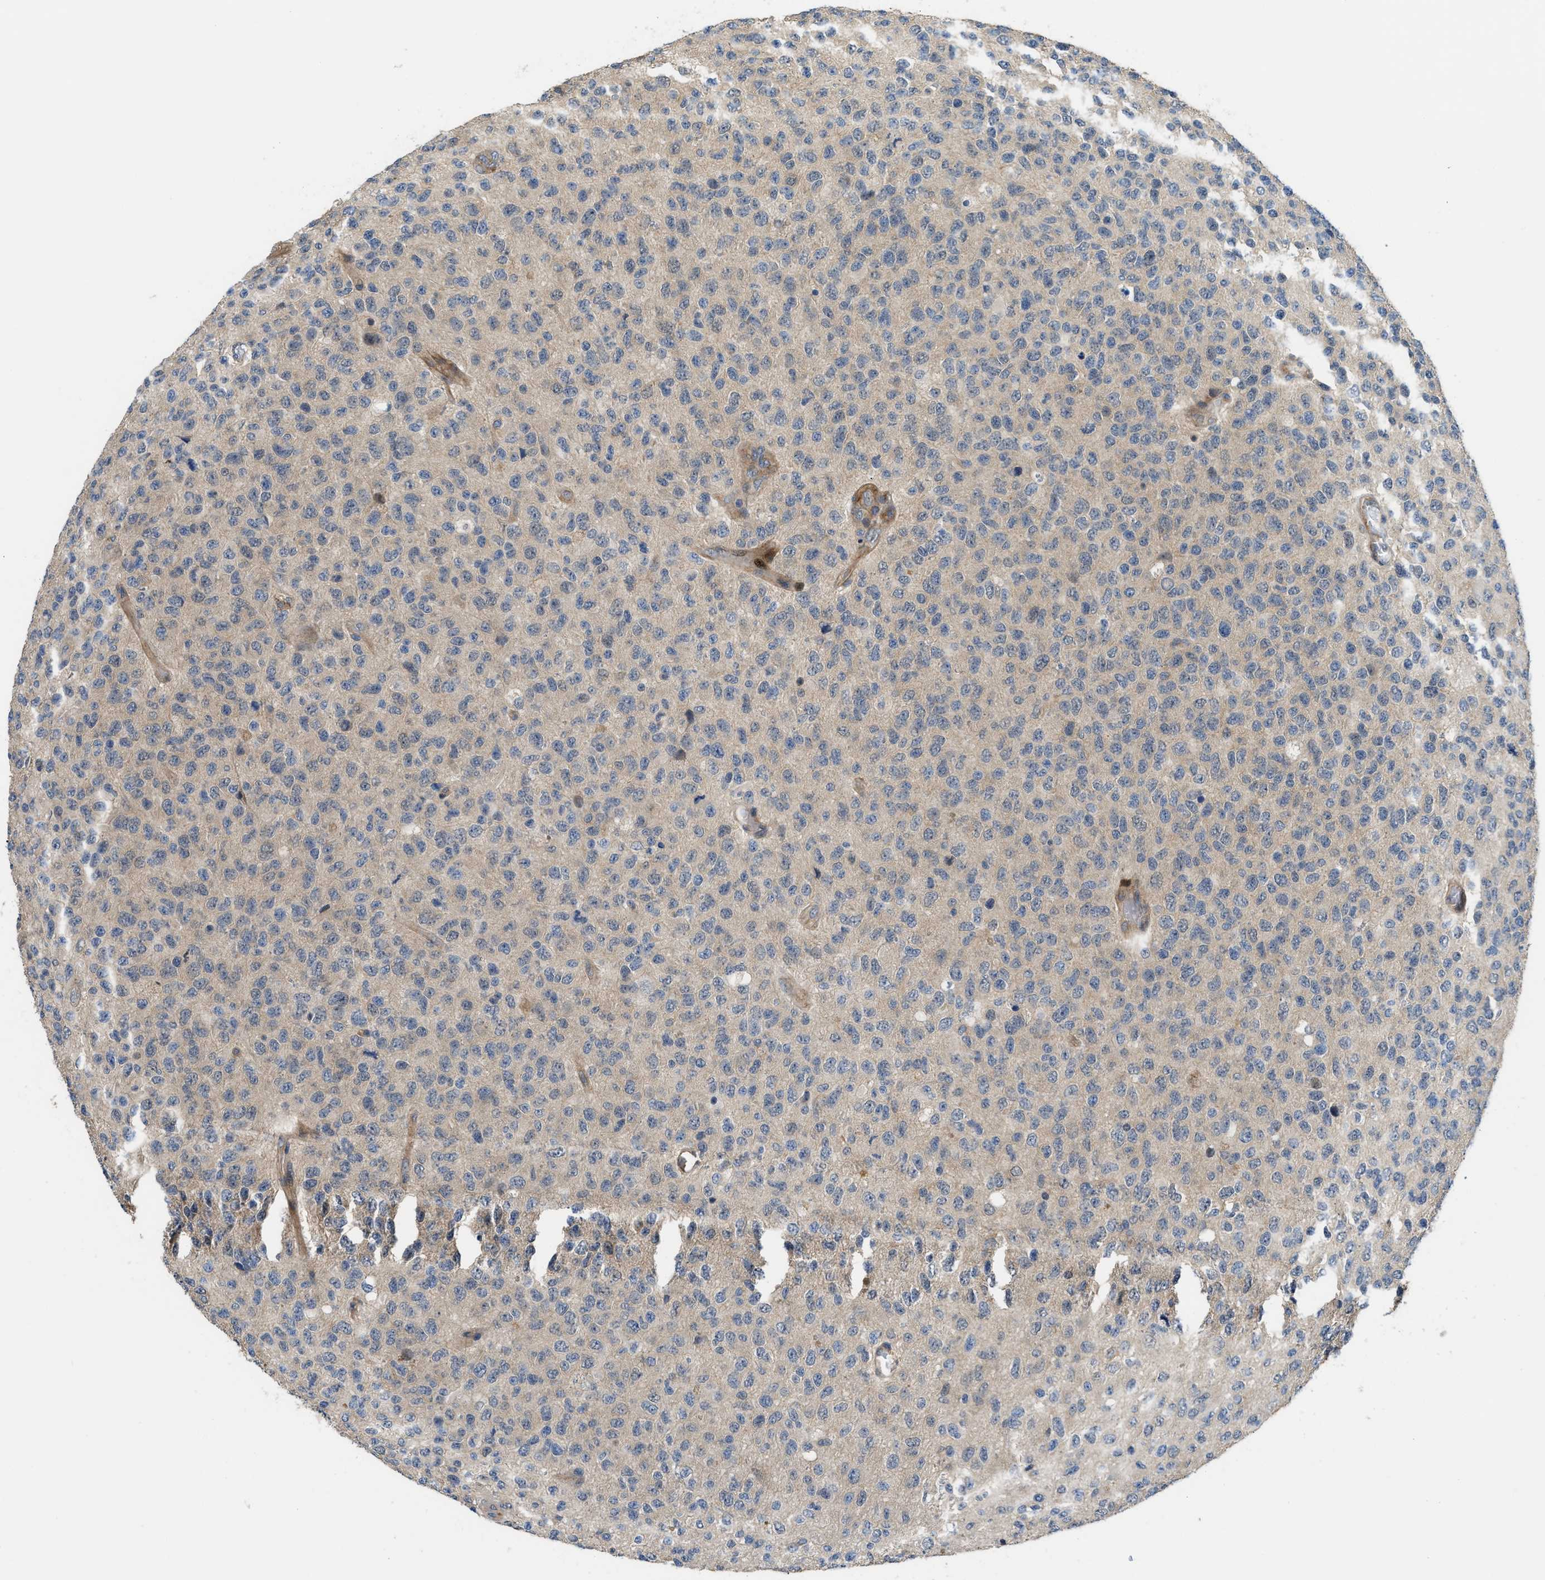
{"staining": {"intensity": "negative", "quantity": "none", "location": "none"}, "tissue": "glioma", "cell_type": "Tumor cells", "image_type": "cancer", "snomed": [{"axis": "morphology", "description": "Glioma, malignant, High grade"}, {"axis": "topography", "description": "pancreas cauda"}], "caption": "A high-resolution image shows immunohistochemistry (IHC) staining of high-grade glioma (malignant), which demonstrates no significant staining in tumor cells.", "gene": "TRAK2", "patient": {"sex": "male", "age": 60}}